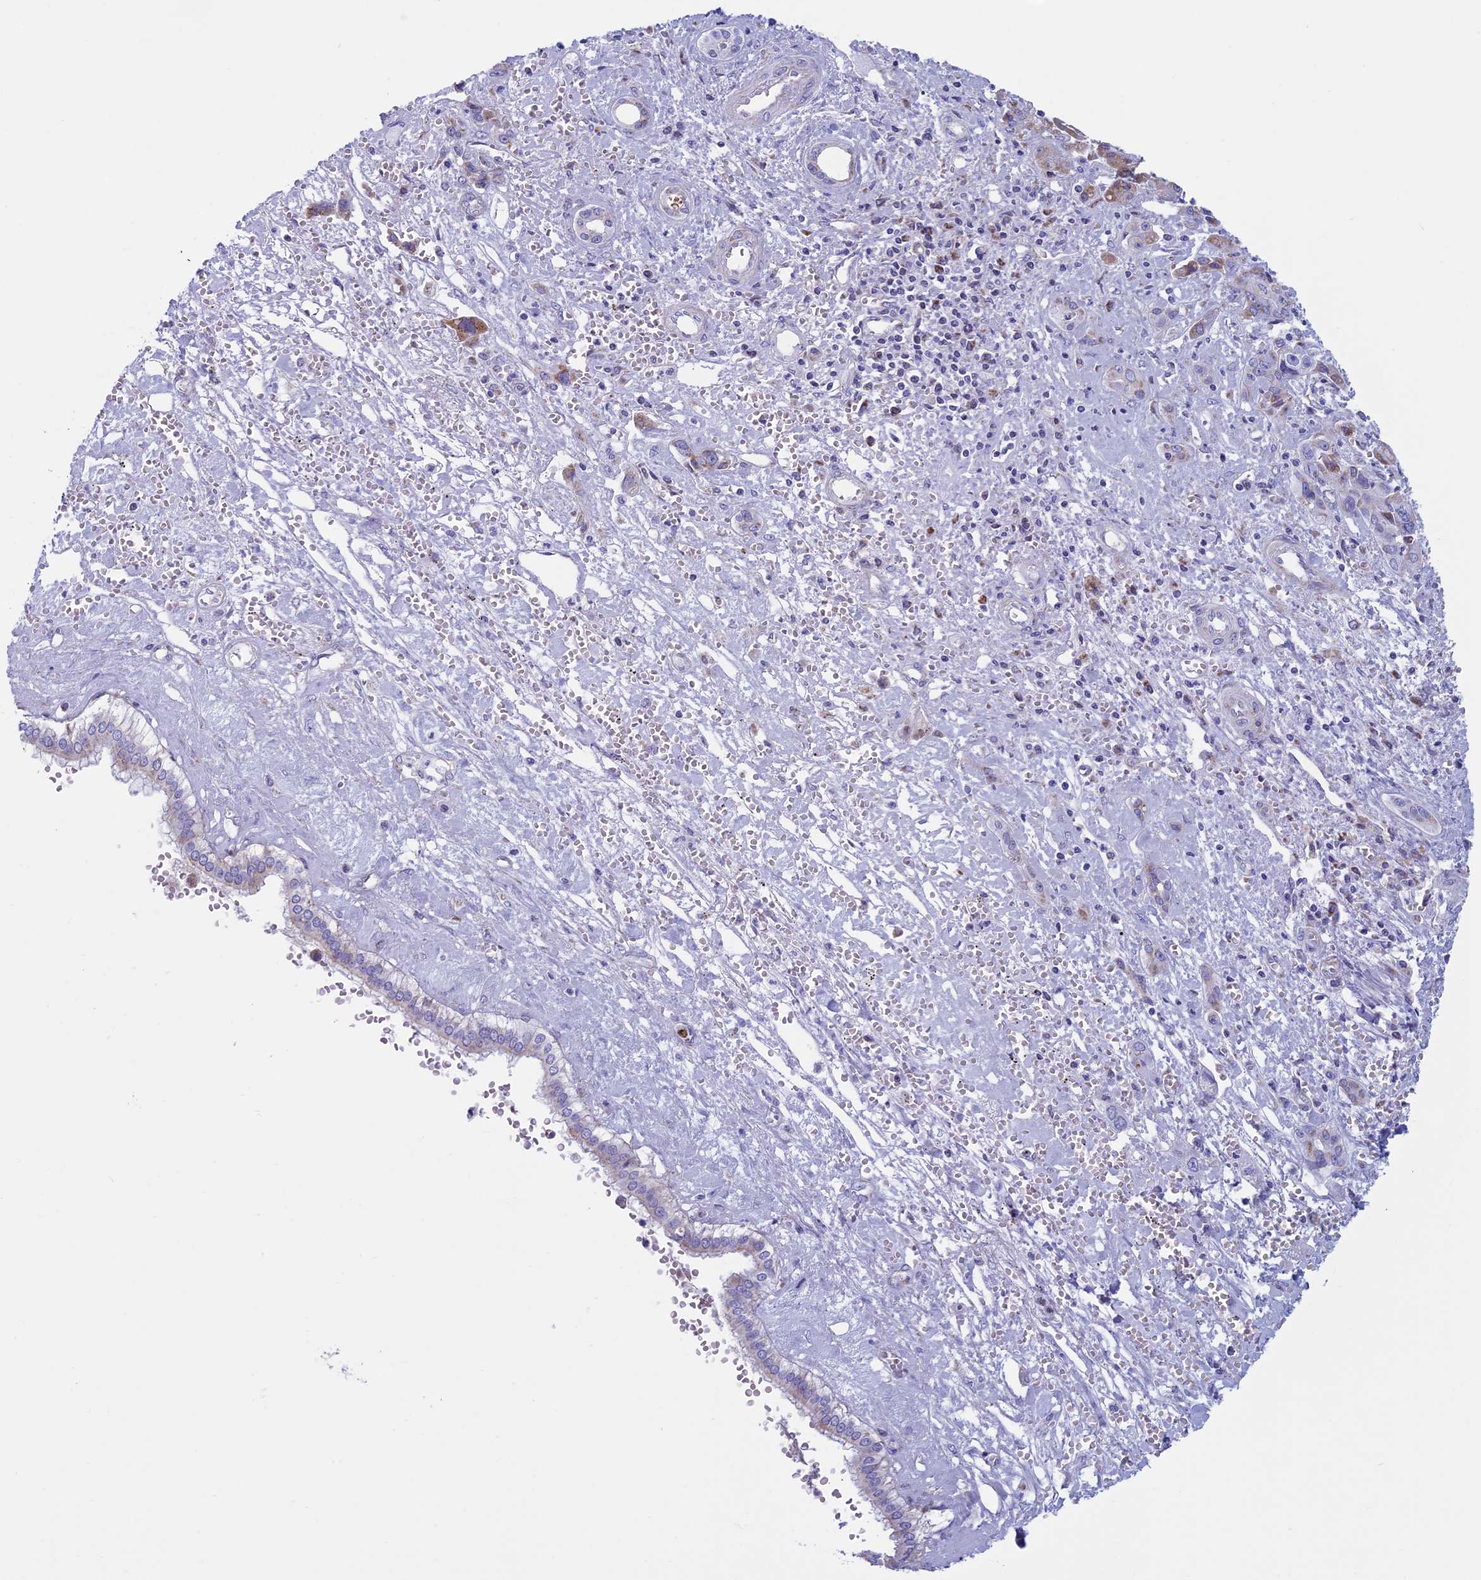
{"staining": {"intensity": "negative", "quantity": "none", "location": "none"}, "tissue": "liver cancer", "cell_type": "Tumor cells", "image_type": "cancer", "snomed": [{"axis": "morphology", "description": "Cholangiocarcinoma"}, {"axis": "topography", "description": "Liver"}], "caption": "This is an IHC image of liver cancer (cholangiocarcinoma). There is no positivity in tumor cells.", "gene": "NDUFB9", "patient": {"sex": "male", "age": 67}}